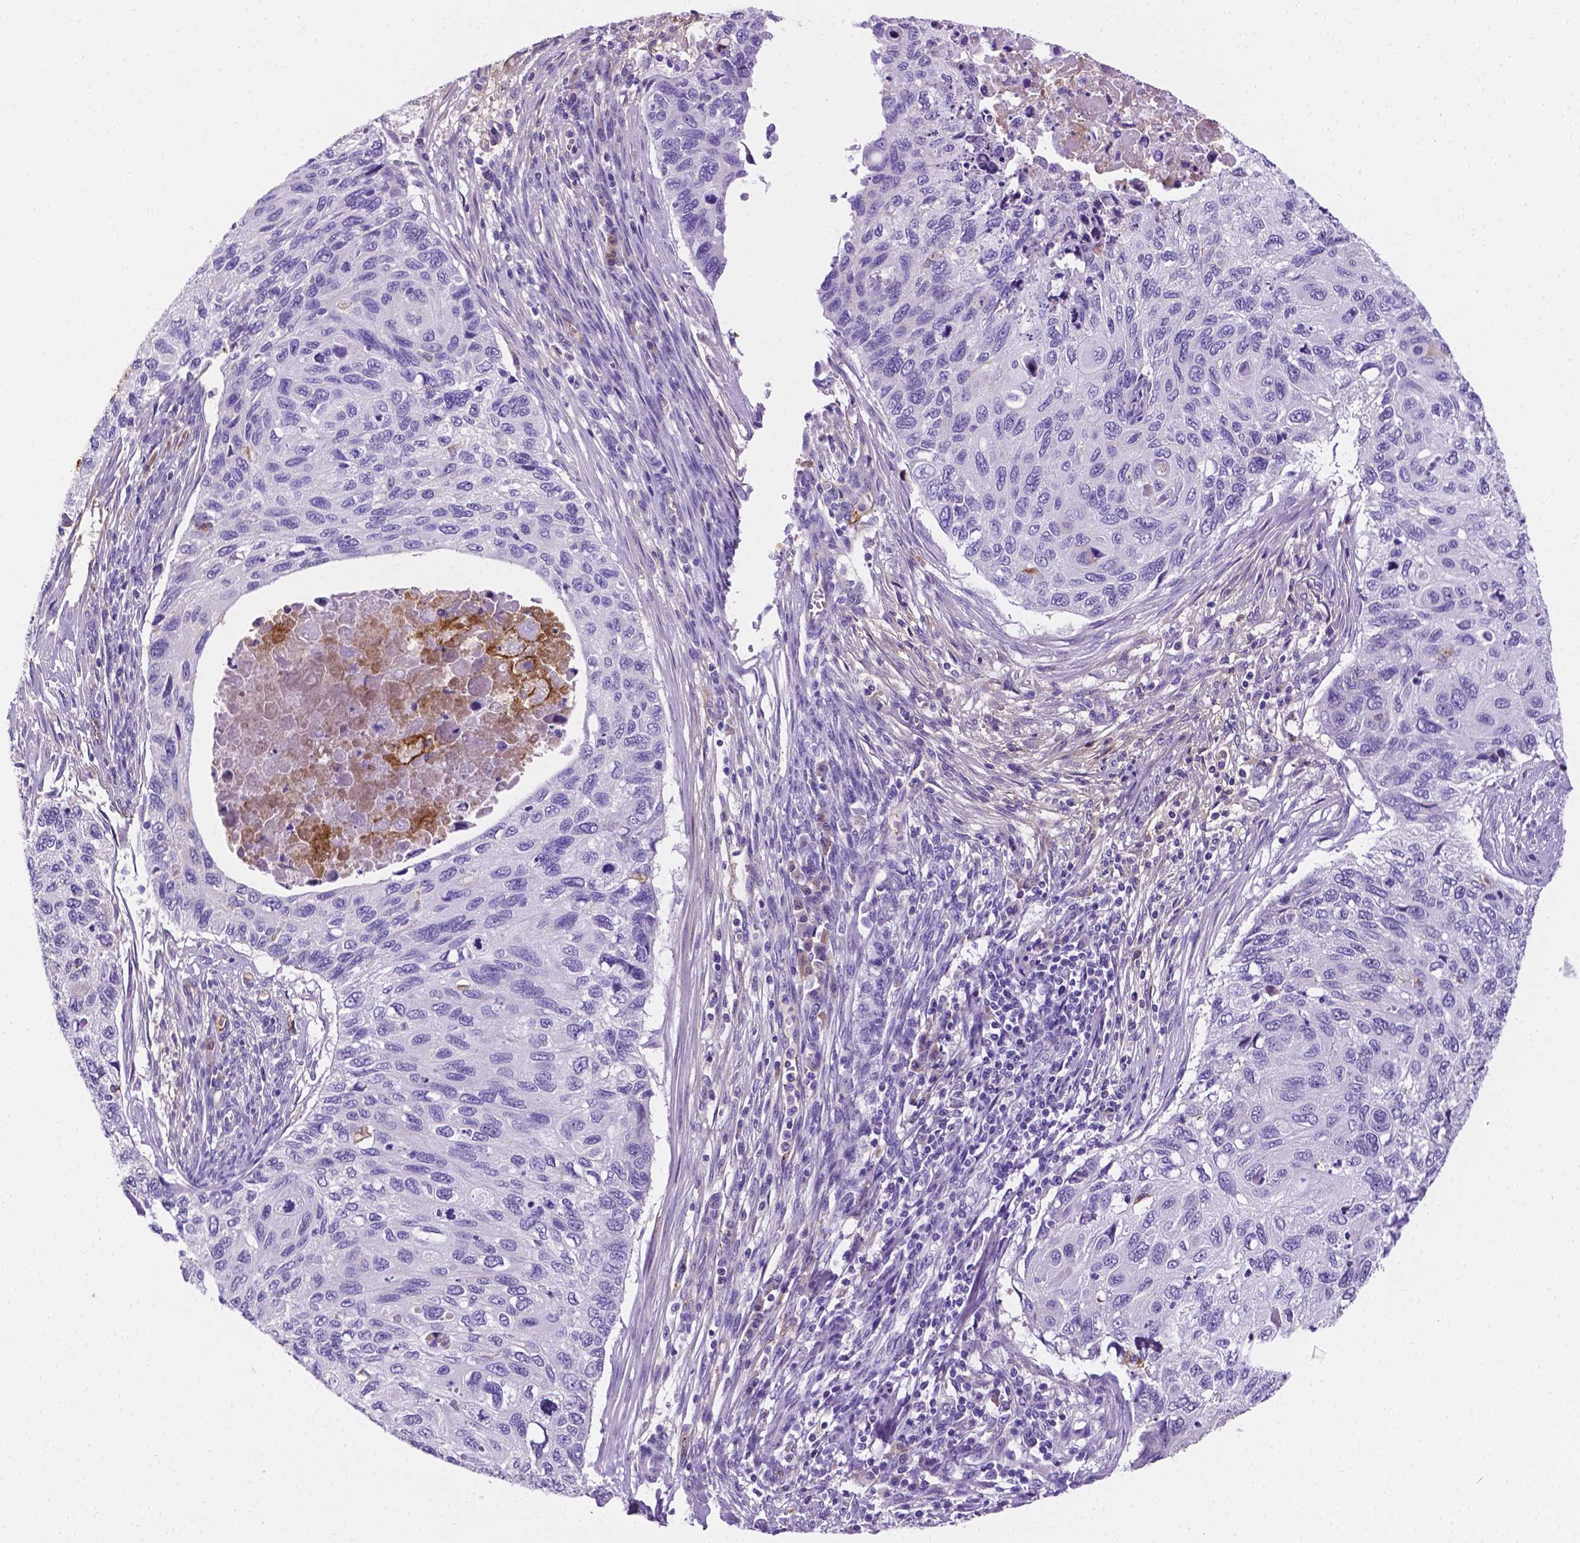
{"staining": {"intensity": "negative", "quantity": "none", "location": "none"}, "tissue": "cervical cancer", "cell_type": "Tumor cells", "image_type": "cancer", "snomed": [{"axis": "morphology", "description": "Squamous cell carcinoma, NOS"}, {"axis": "topography", "description": "Cervix"}], "caption": "Immunohistochemistry (IHC) image of neoplastic tissue: cervical cancer (squamous cell carcinoma) stained with DAB (3,3'-diaminobenzidine) displays no significant protein expression in tumor cells. (DAB (3,3'-diaminobenzidine) immunohistochemistry (IHC) visualized using brightfield microscopy, high magnification).", "gene": "APOE", "patient": {"sex": "female", "age": 70}}